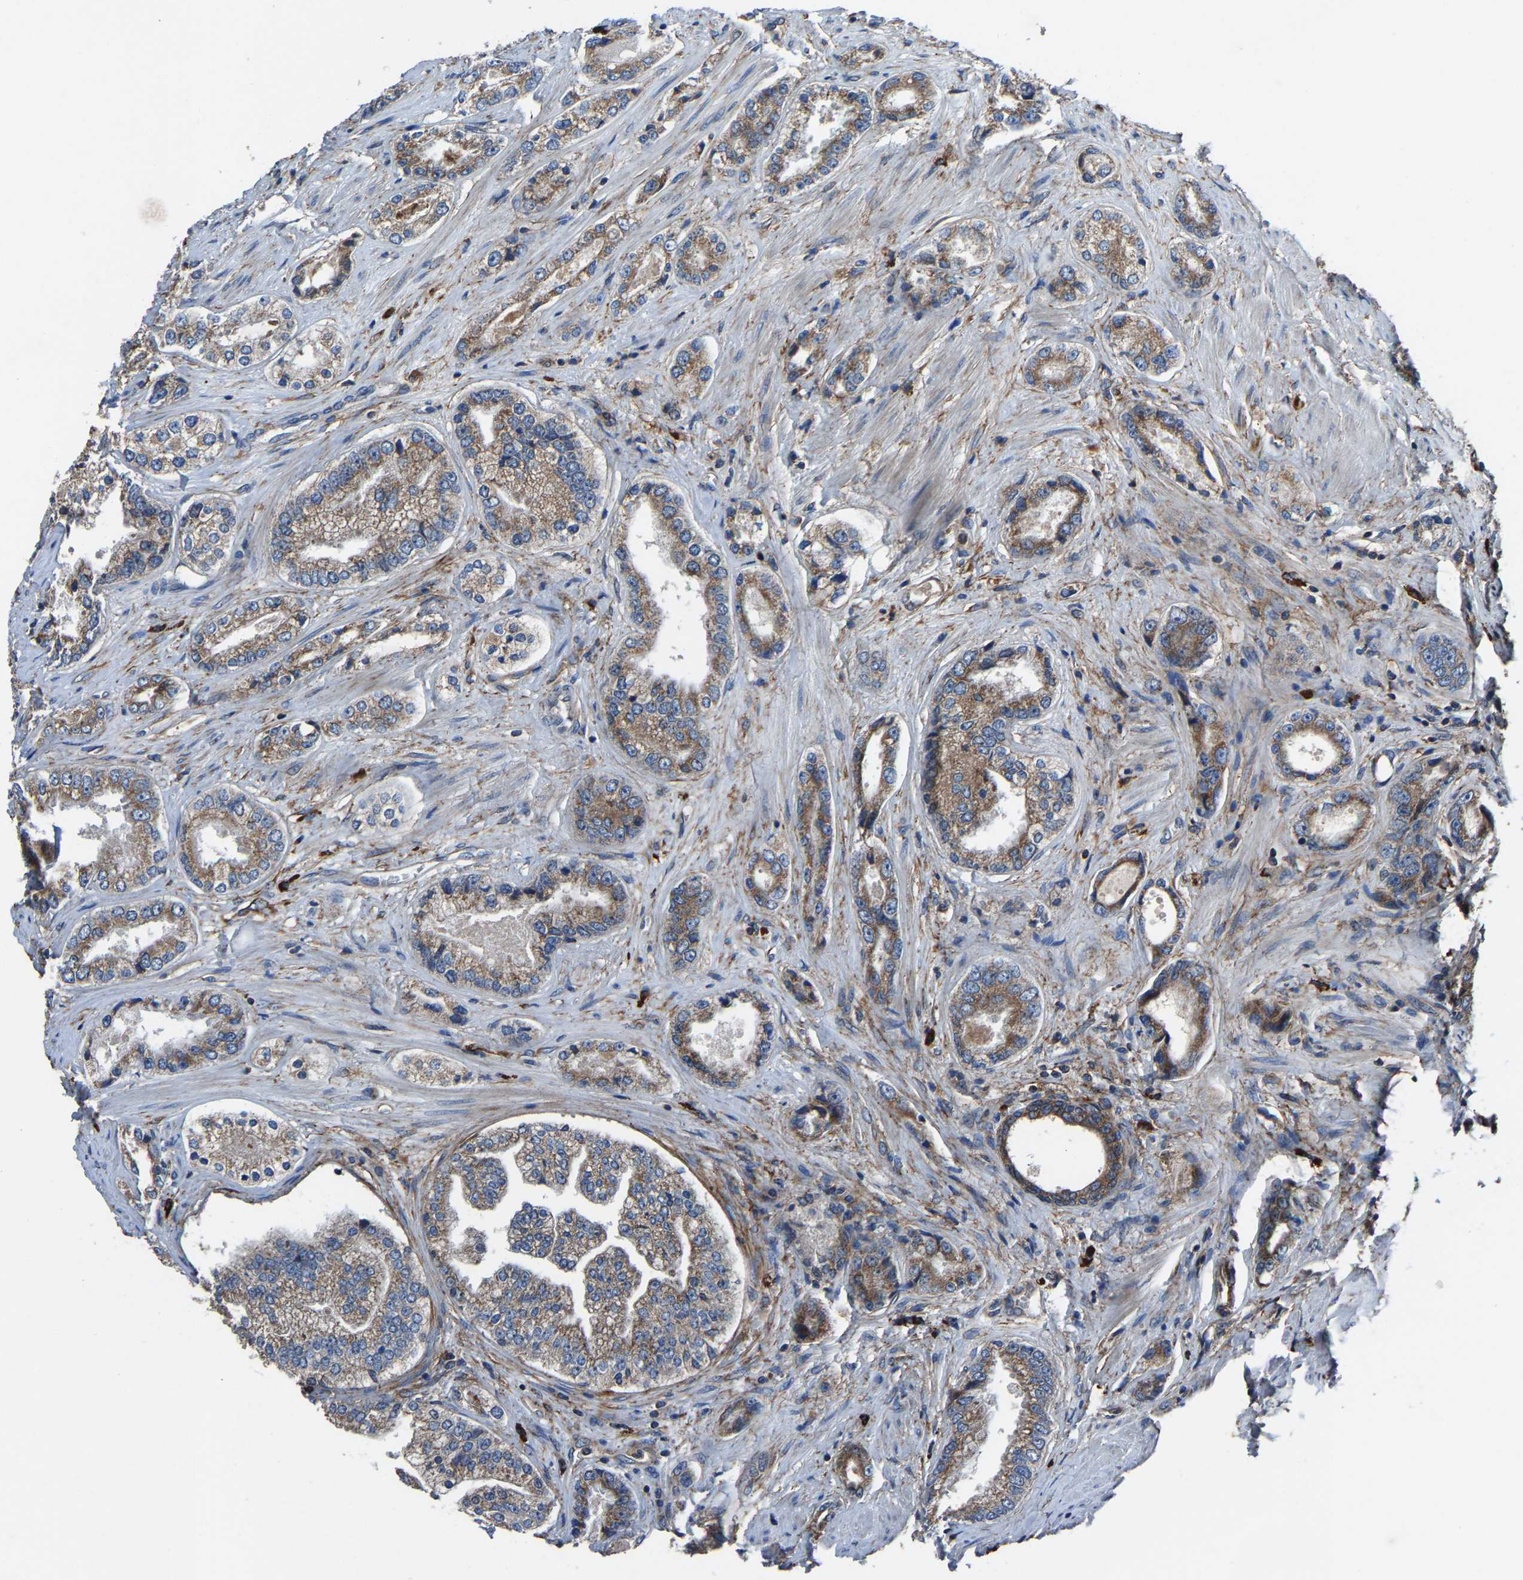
{"staining": {"intensity": "moderate", "quantity": ">75%", "location": "cytoplasmic/membranous"}, "tissue": "prostate cancer", "cell_type": "Tumor cells", "image_type": "cancer", "snomed": [{"axis": "morphology", "description": "Adenocarcinoma, High grade"}, {"axis": "topography", "description": "Prostate"}], "caption": "Immunohistochemistry (IHC) micrograph of prostate cancer stained for a protein (brown), which shows medium levels of moderate cytoplasmic/membranous staining in about >75% of tumor cells.", "gene": "KIAA1958", "patient": {"sex": "male", "age": 61}}